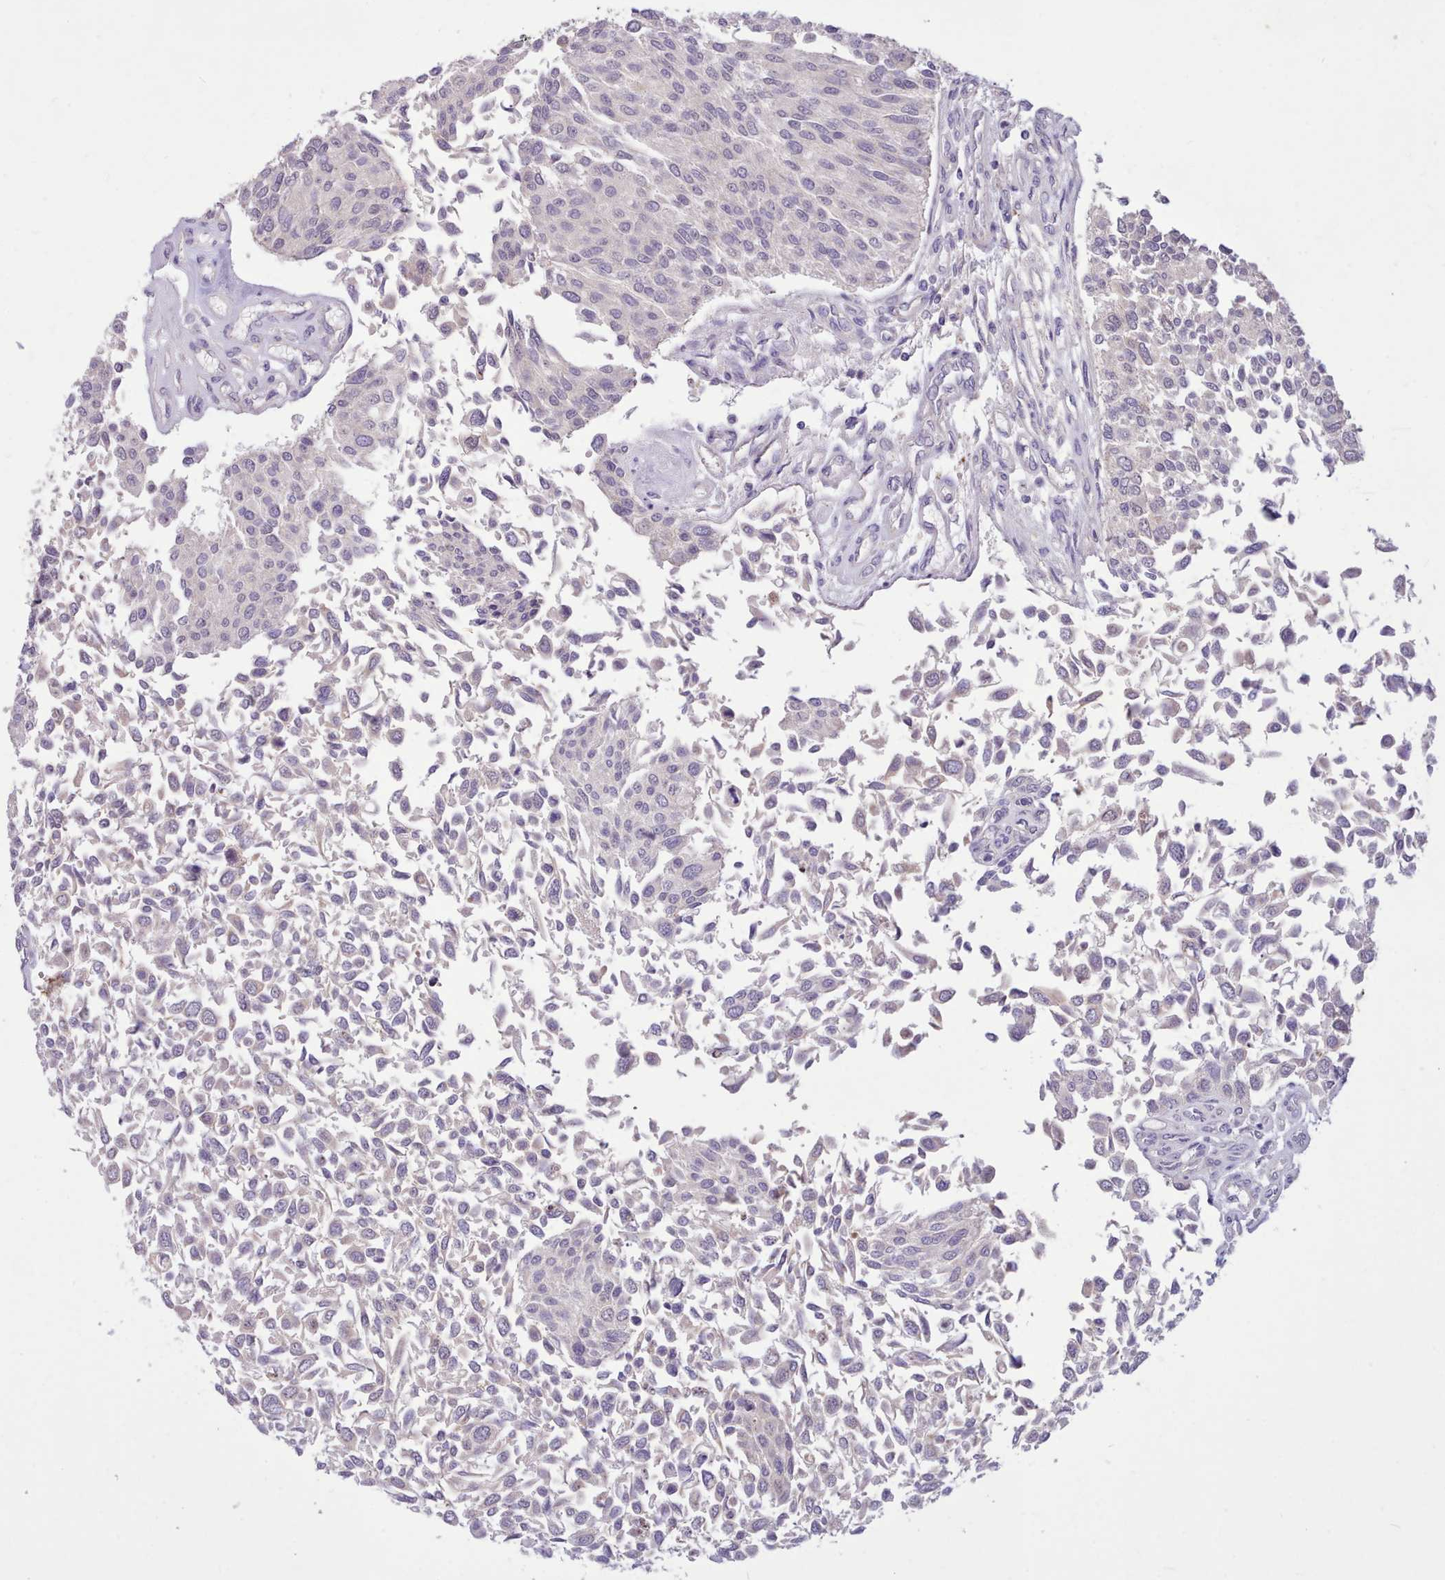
{"staining": {"intensity": "negative", "quantity": "none", "location": "none"}, "tissue": "urothelial cancer", "cell_type": "Tumor cells", "image_type": "cancer", "snomed": [{"axis": "morphology", "description": "Urothelial carcinoma, NOS"}, {"axis": "topography", "description": "Urinary bladder"}], "caption": "An IHC photomicrograph of urothelial cancer is shown. There is no staining in tumor cells of urothelial cancer.", "gene": "ZNF607", "patient": {"sex": "male", "age": 55}}